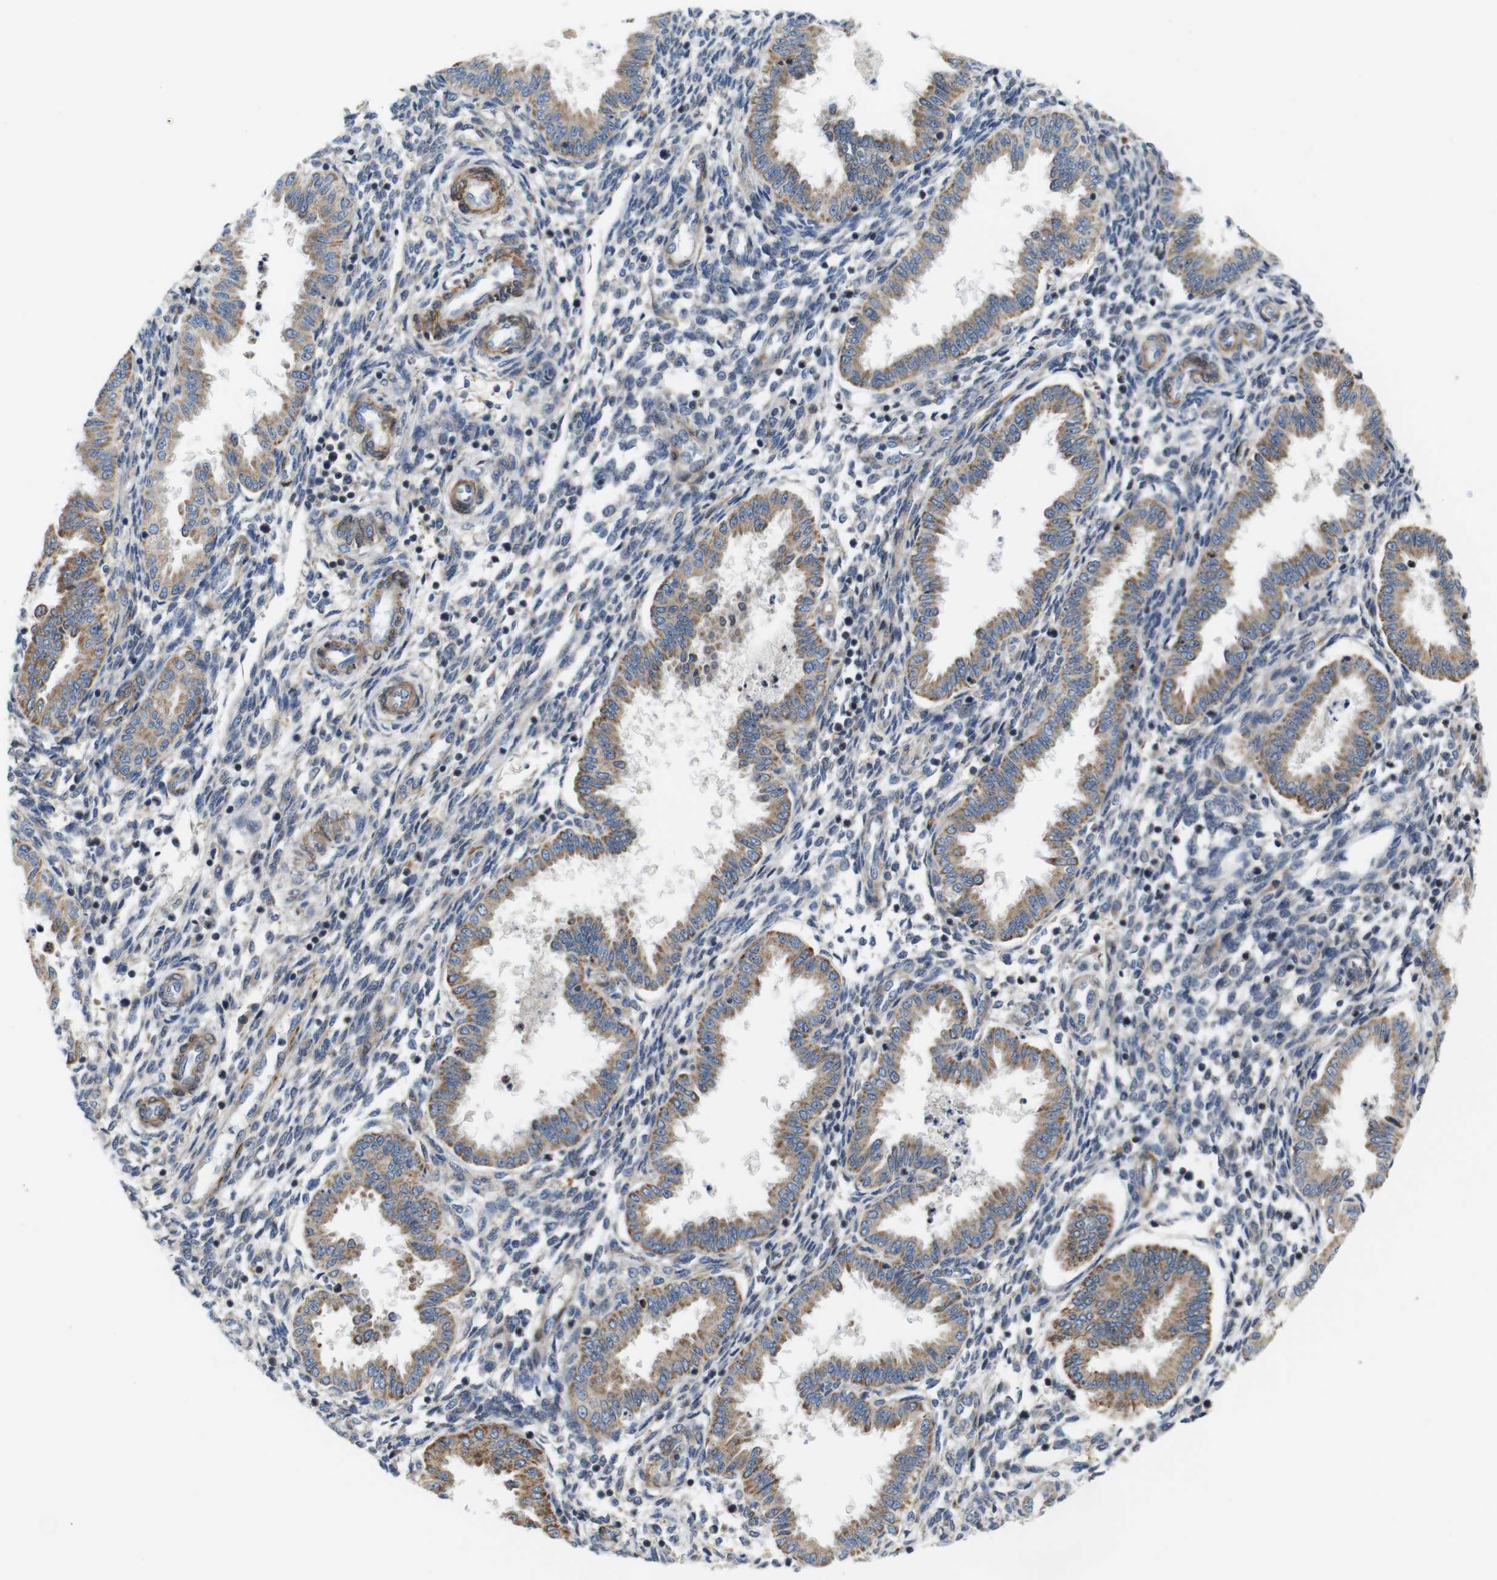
{"staining": {"intensity": "negative", "quantity": "none", "location": "none"}, "tissue": "endometrium", "cell_type": "Cells in endometrial stroma", "image_type": "normal", "snomed": [{"axis": "morphology", "description": "Normal tissue, NOS"}, {"axis": "topography", "description": "Endometrium"}], "caption": "Protein analysis of unremarkable endometrium displays no significant staining in cells in endometrial stroma.", "gene": "GGT7", "patient": {"sex": "female", "age": 33}}